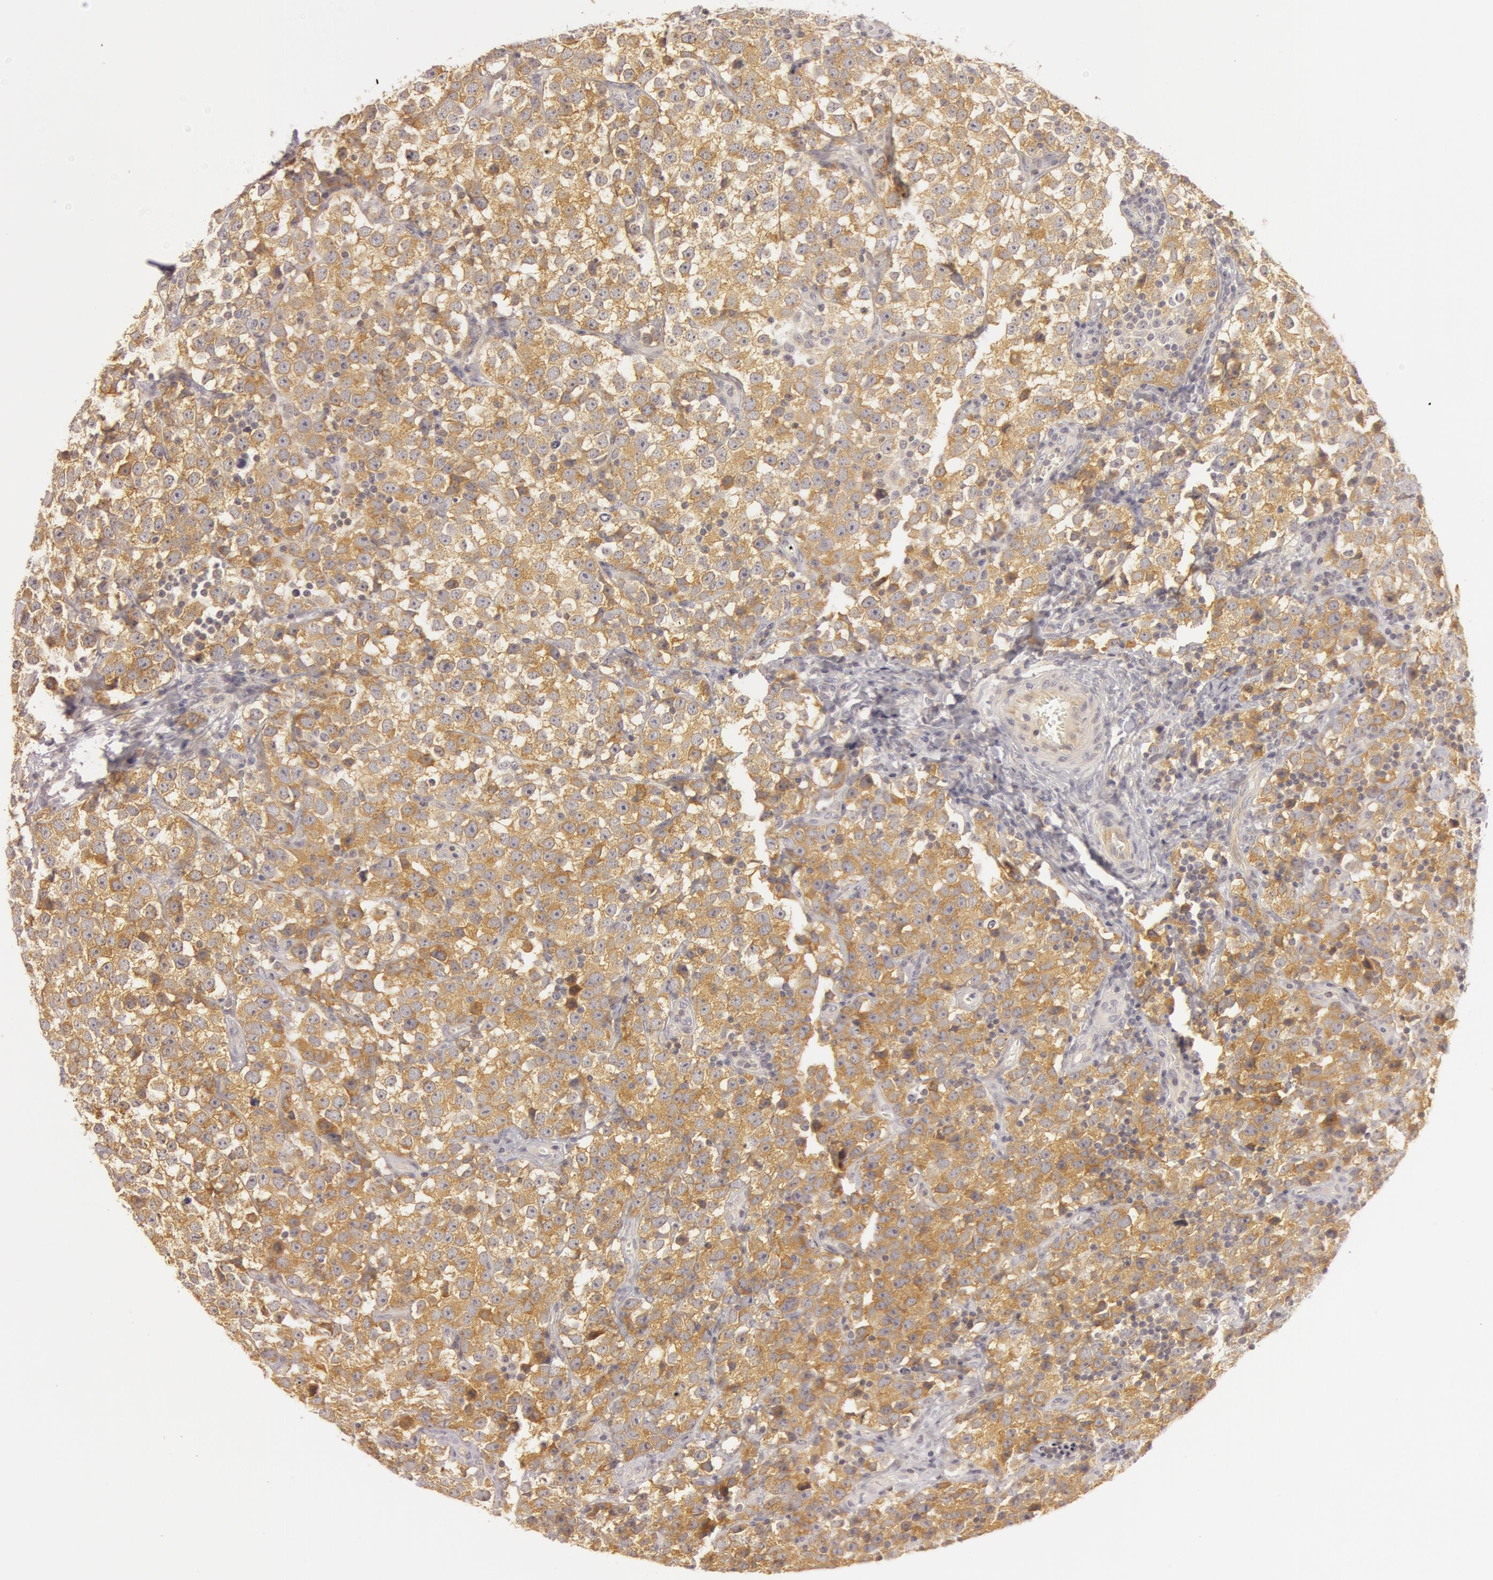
{"staining": {"intensity": "moderate", "quantity": ">75%", "location": "cytoplasmic/membranous"}, "tissue": "testis cancer", "cell_type": "Tumor cells", "image_type": "cancer", "snomed": [{"axis": "morphology", "description": "Seminoma, NOS"}, {"axis": "topography", "description": "Testis"}], "caption": "A histopathology image of seminoma (testis) stained for a protein displays moderate cytoplasmic/membranous brown staining in tumor cells.", "gene": "RALGAPA1", "patient": {"sex": "male", "age": 25}}